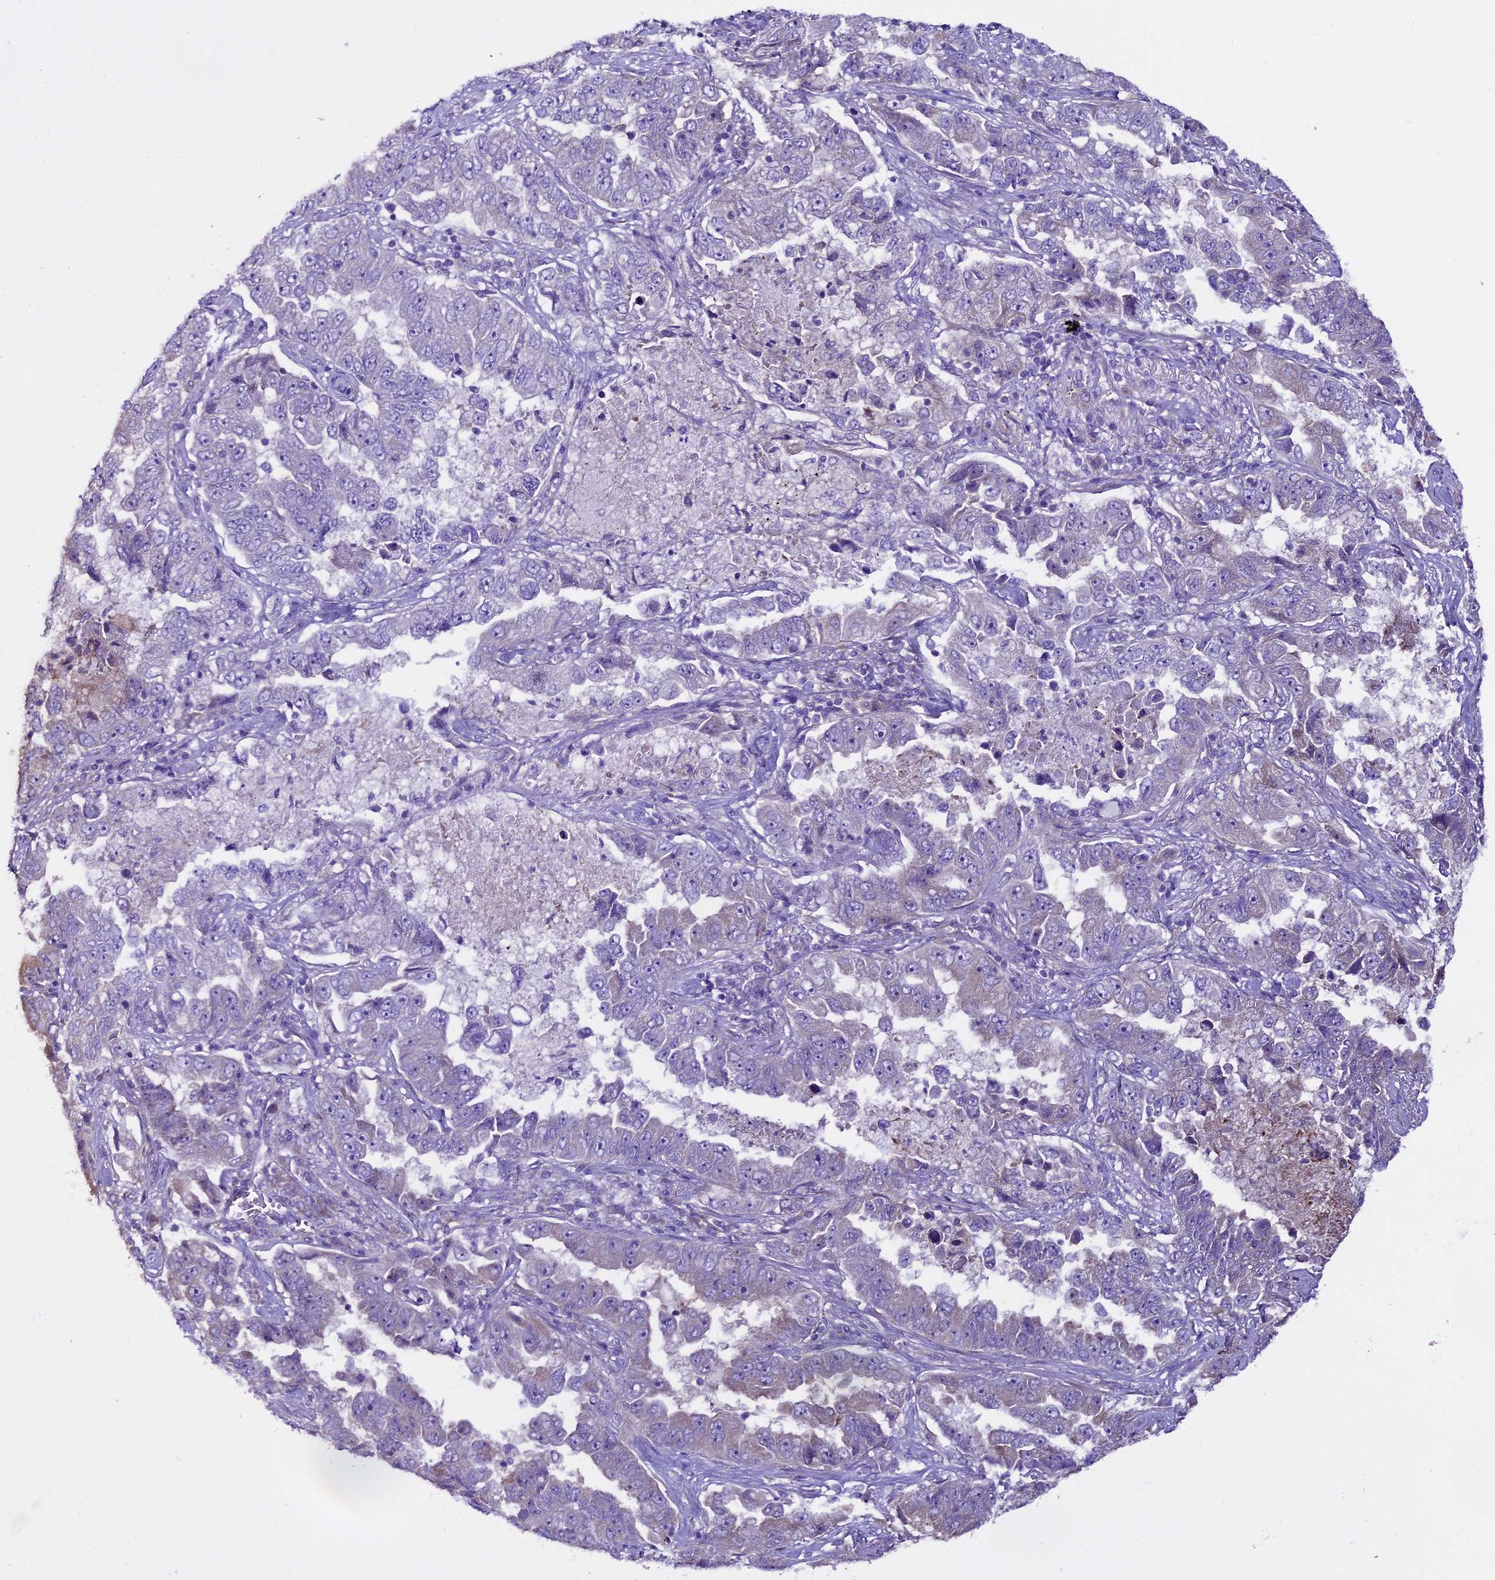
{"staining": {"intensity": "negative", "quantity": "none", "location": "none"}, "tissue": "lung cancer", "cell_type": "Tumor cells", "image_type": "cancer", "snomed": [{"axis": "morphology", "description": "Adenocarcinoma, NOS"}, {"axis": "topography", "description": "Lung"}], "caption": "This is a image of immunohistochemistry (IHC) staining of lung cancer, which shows no staining in tumor cells. (Brightfield microscopy of DAB IHC at high magnification).", "gene": "SPIRE1", "patient": {"sex": "female", "age": 51}}